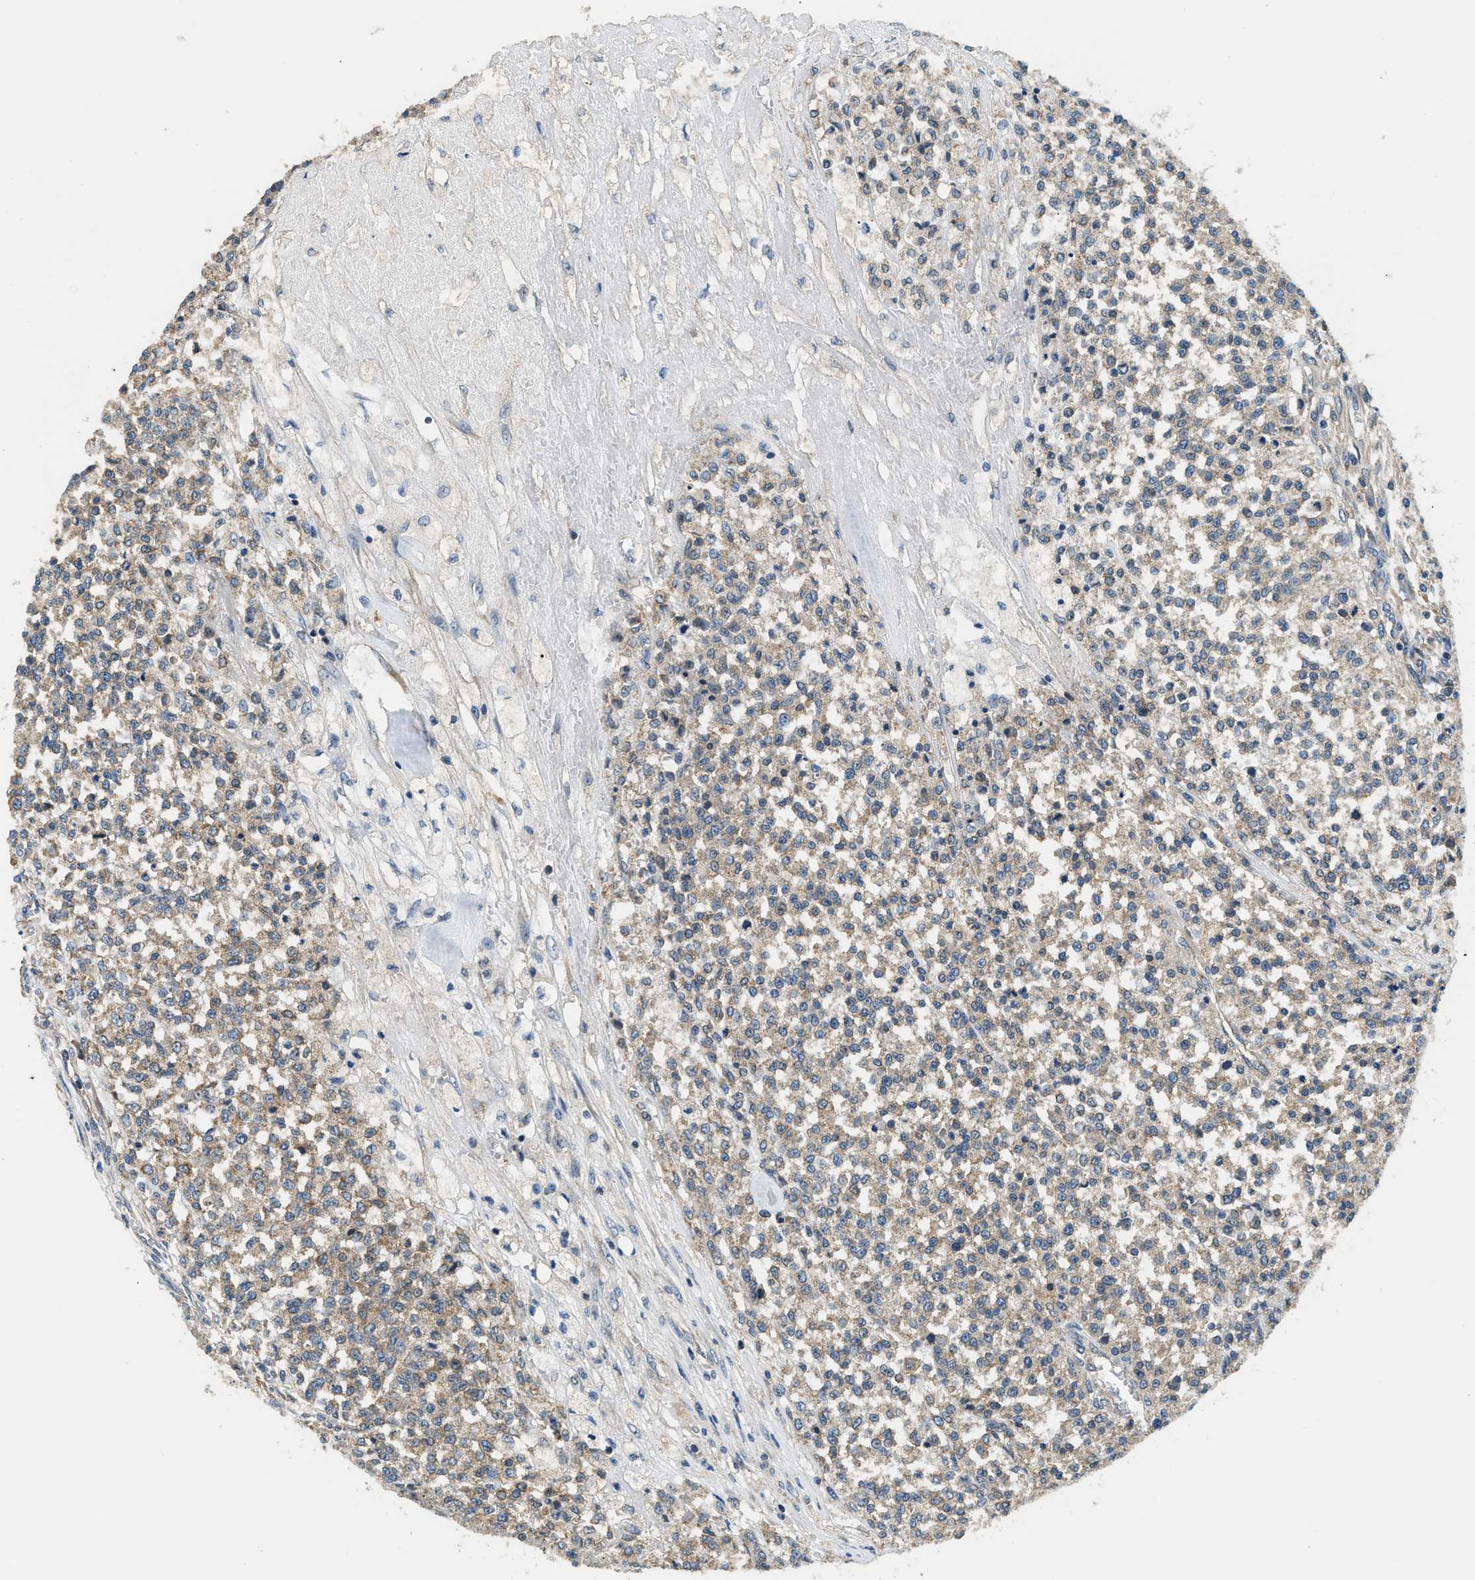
{"staining": {"intensity": "weak", "quantity": ">75%", "location": "cytoplasmic/membranous"}, "tissue": "testis cancer", "cell_type": "Tumor cells", "image_type": "cancer", "snomed": [{"axis": "morphology", "description": "Seminoma, NOS"}, {"axis": "topography", "description": "Testis"}], "caption": "Immunohistochemical staining of testis seminoma reveals weak cytoplasmic/membranous protein staining in approximately >75% of tumor cells. (DAB IHC with brightfield microscopy, high magnification).", "gene": "SSH2", "patient": {"sex": "male", "age": 59}}